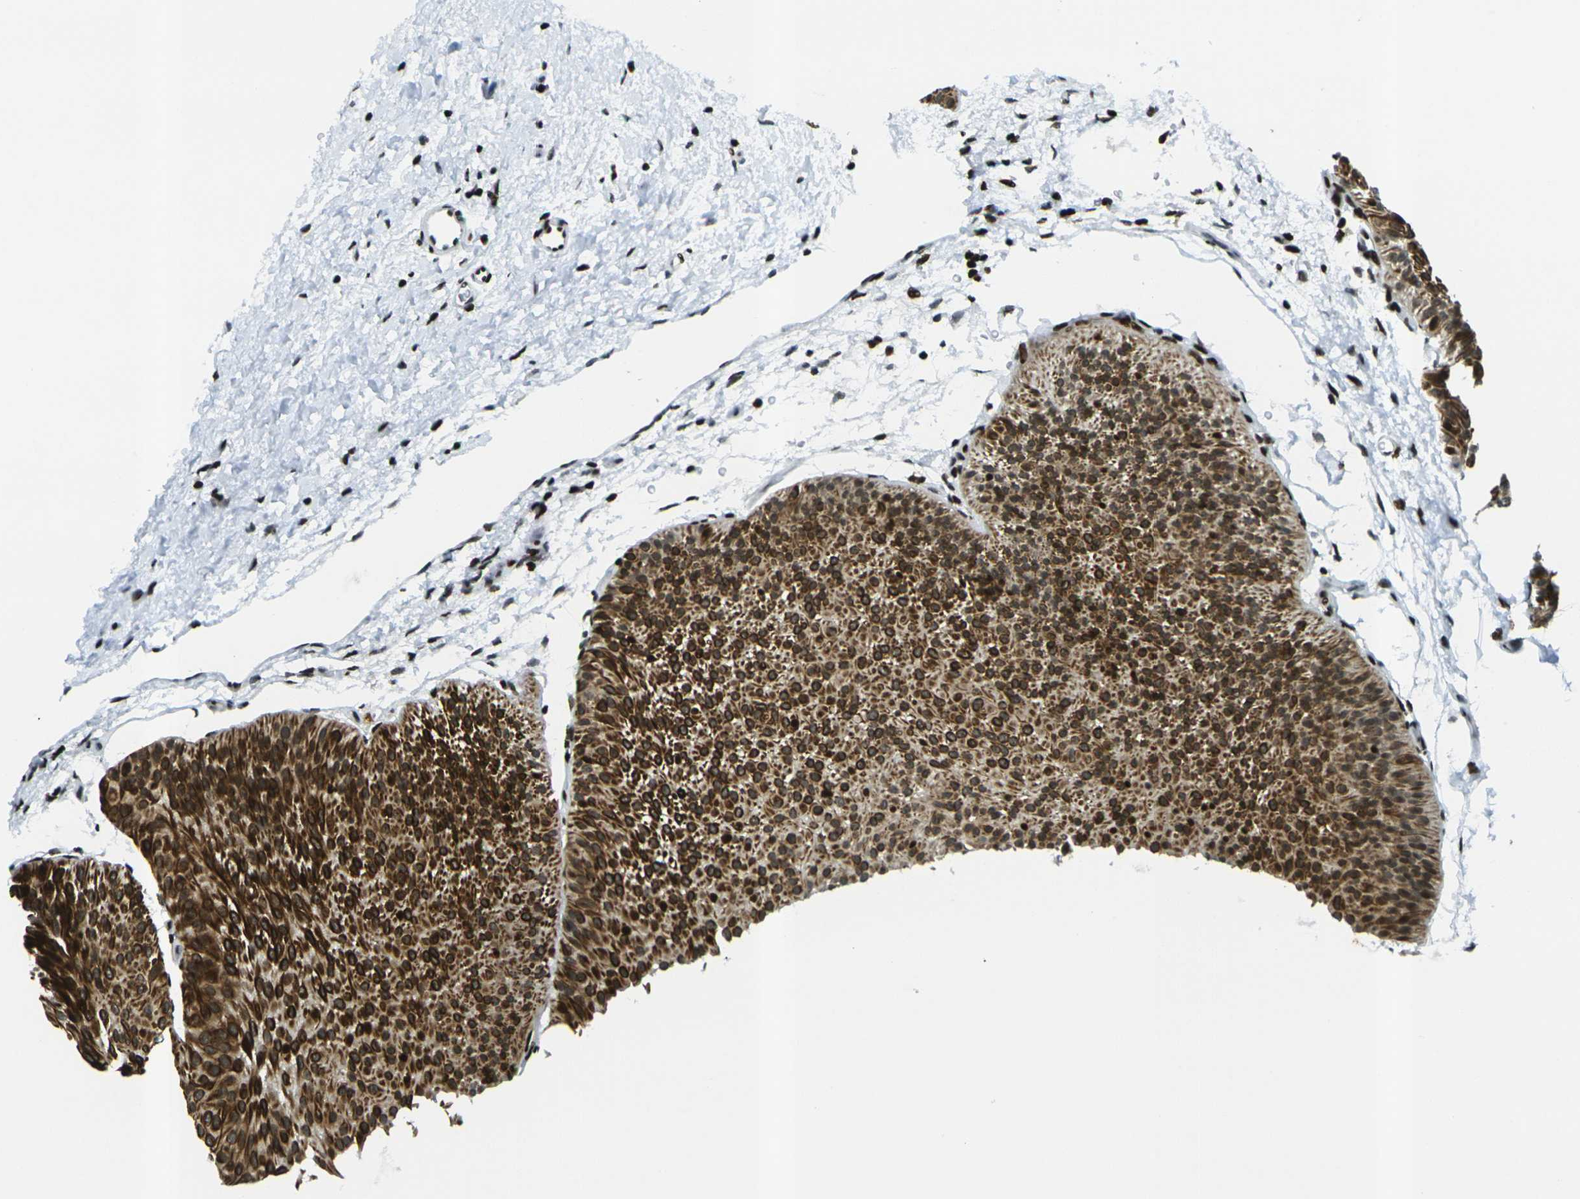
{"staining": {"intensity": "strong", "quantity": ">75%", "location": "cytoplasmic/membranous,nuclear"}, "tissue": "urothelial cancer", "cell_type": "Tumor cells", "image_type": "cancer", "snomed": [{"axis": "morphology", "description": "Urothelial carcinoma, Low grade"}, {"axis": "topography", "description": "Urinary bladder"}], "caption": "Urothelial cancer was stained to show a protein in brown. There is high levels of strong cytoplasmic/membranous and nuclear staining in about >75% of tumor cells. The staining was performed using DAB, with brown indicating positive protein expression. Nuclei are stained blue with hematoxylin.", "gene": "H3-3A", "patient": {"sex": "female", "age": 60}}